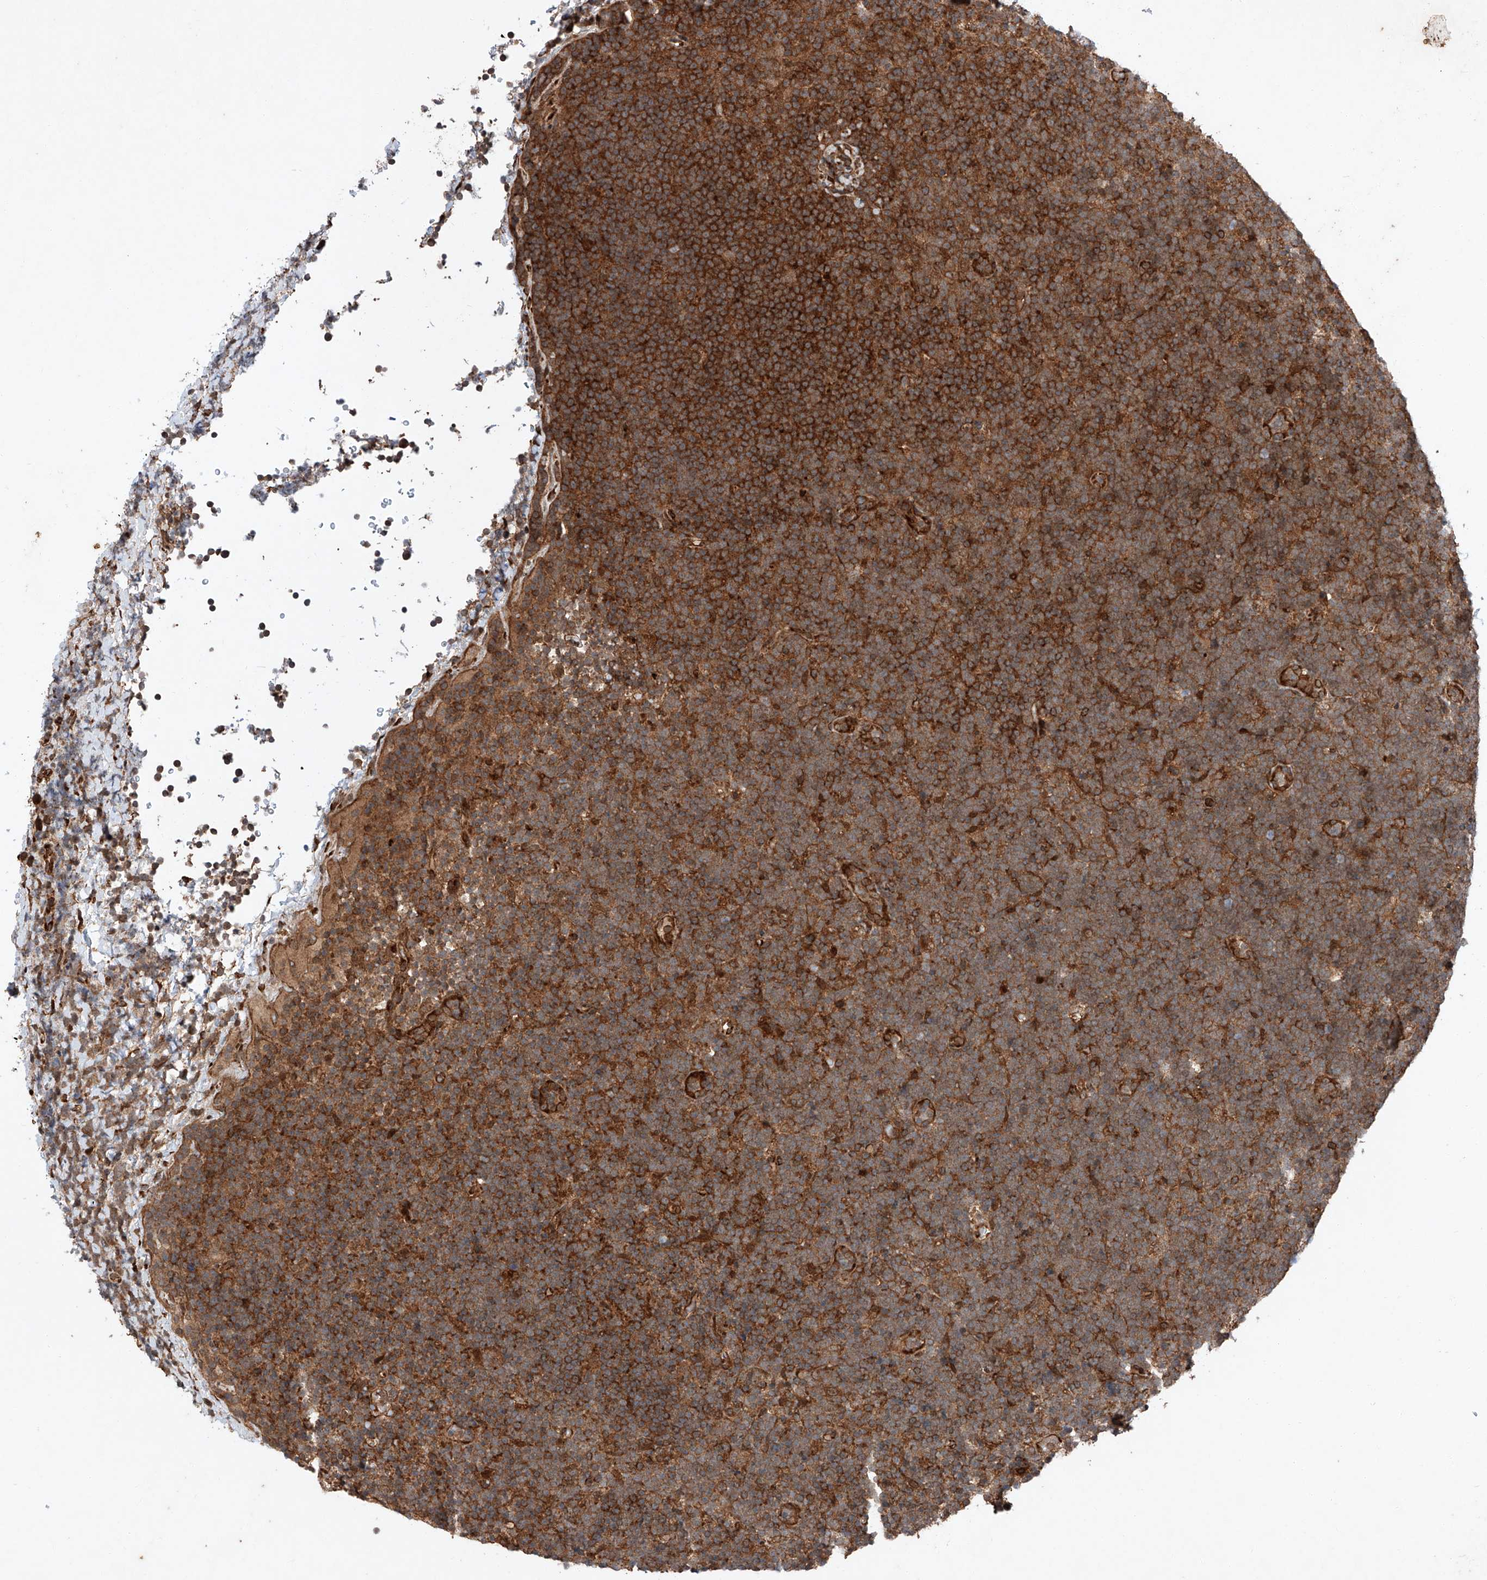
{"staining": {"intensity": "moderate", "quantity": ">75%", "location": "cytoplasmic/membranous"}, "tissue": "lymphoma", "cell_type": "Tumor cells", "image_type": "cancer", "snomed": [{"axis": "morphology", "description": "Malignant lymphoma, non-Hodgkin's type, High grade"}, {"axis": "topography", "description": "Lymph node"}], "caption": "Immunohistochemistry image of neoplastic tissue: malignant lymphoma, non-Hodgkin's type (high-grade) stained using IHC displays medium levels of moderate protein expression localized specifically in the cytoplasmic/membranous of tumor cells, appearing as a cytoplasmic/membranous brown color.", "gene": "ZFP28", "patient": {"sex": "male", "age": 13}}